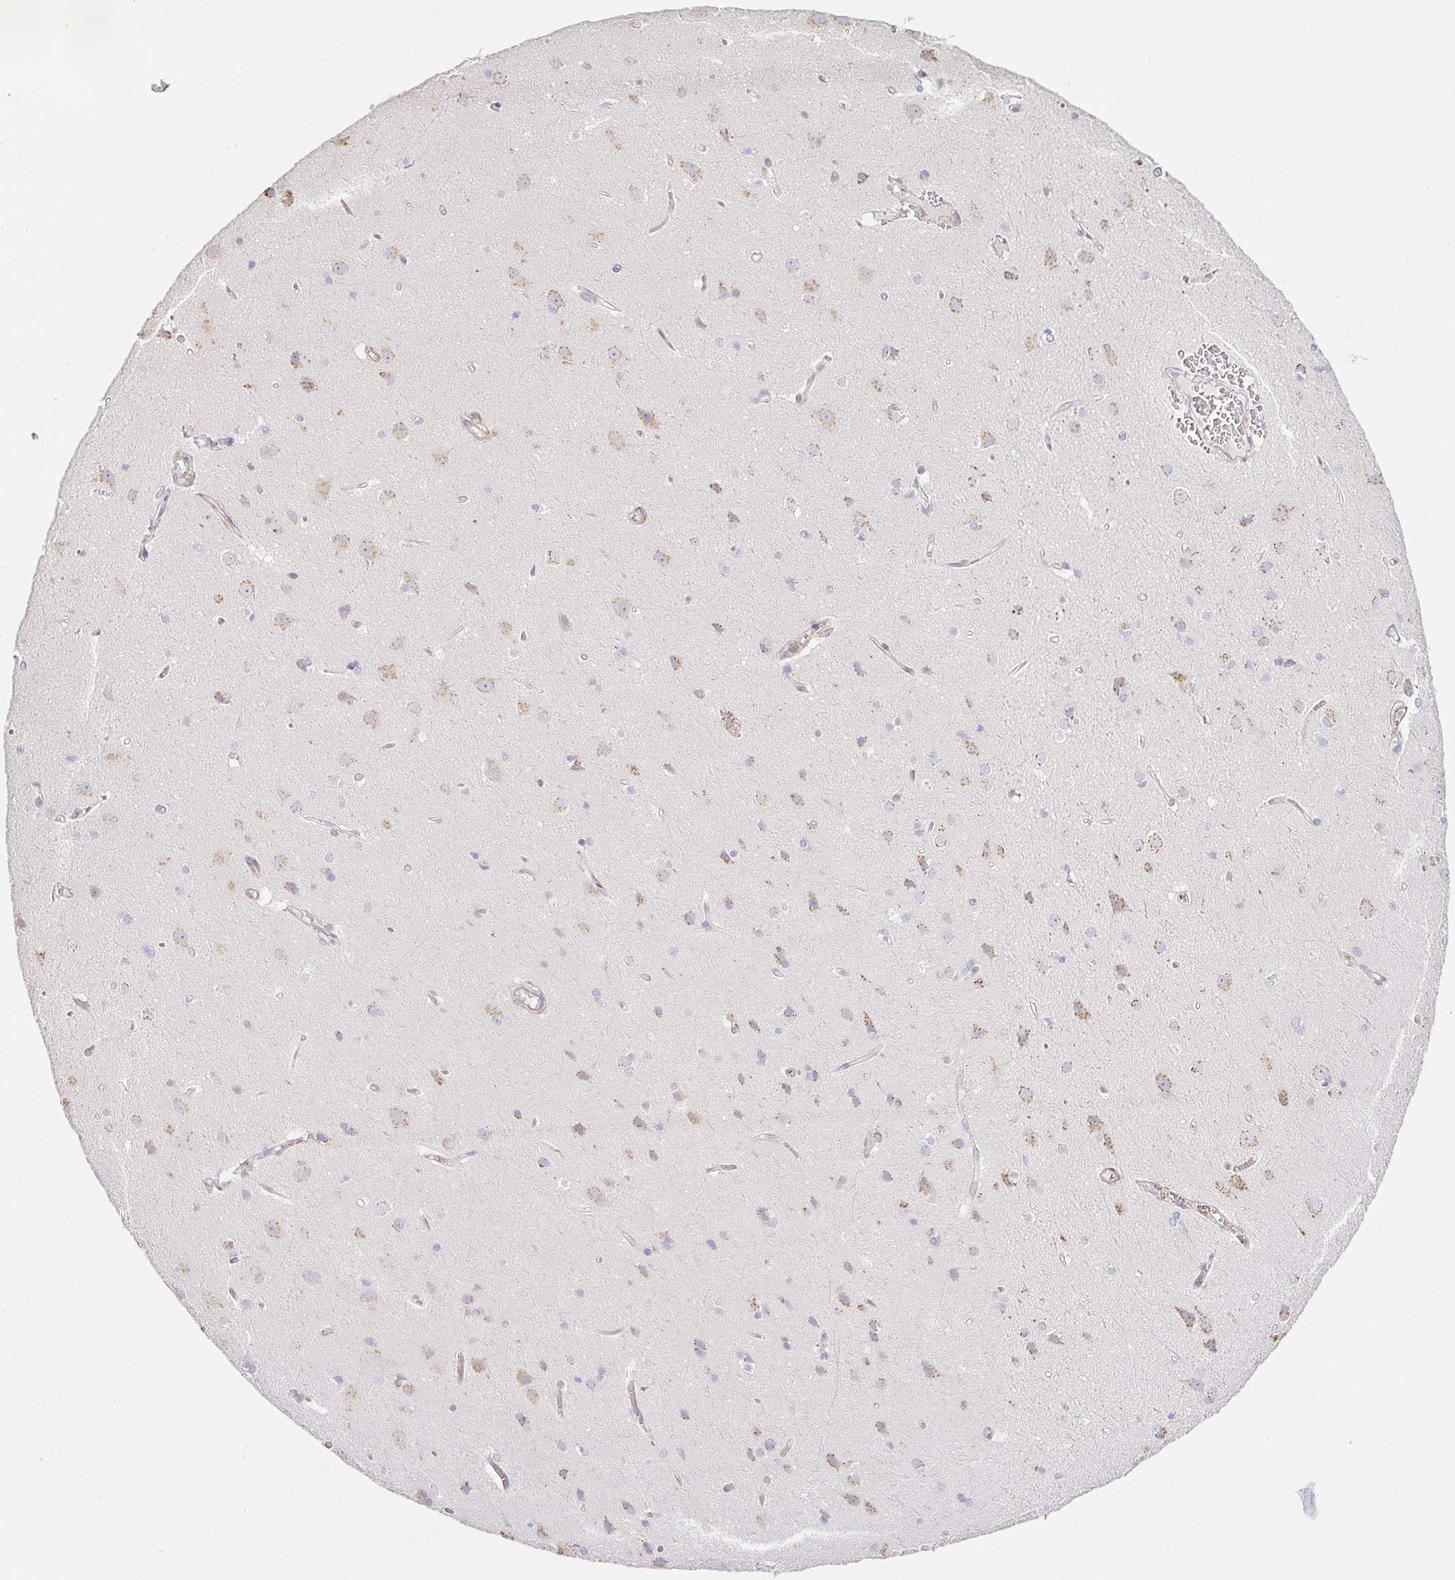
{"staining": {"intensity": "moderate", "quantity": "<25%", "location": "cytoplasmic/membranous"}, "tissue": "cerebral cortex", "cell_type": "Endothelial cells", "image_type": "normal", "snomed": [{"axis": "morphology", "description": "Normal tissue, NOS"}, {"axis": "topography", "description": "Cerebral cortex"}], "caption": "Moderate cytoplasmic/membranous expression is seen in about <25% of endothelial cells in unremarkable cerebral cortex.", "gene": "ATP8B2", "patient": {"sex": "male", "age": 37}}